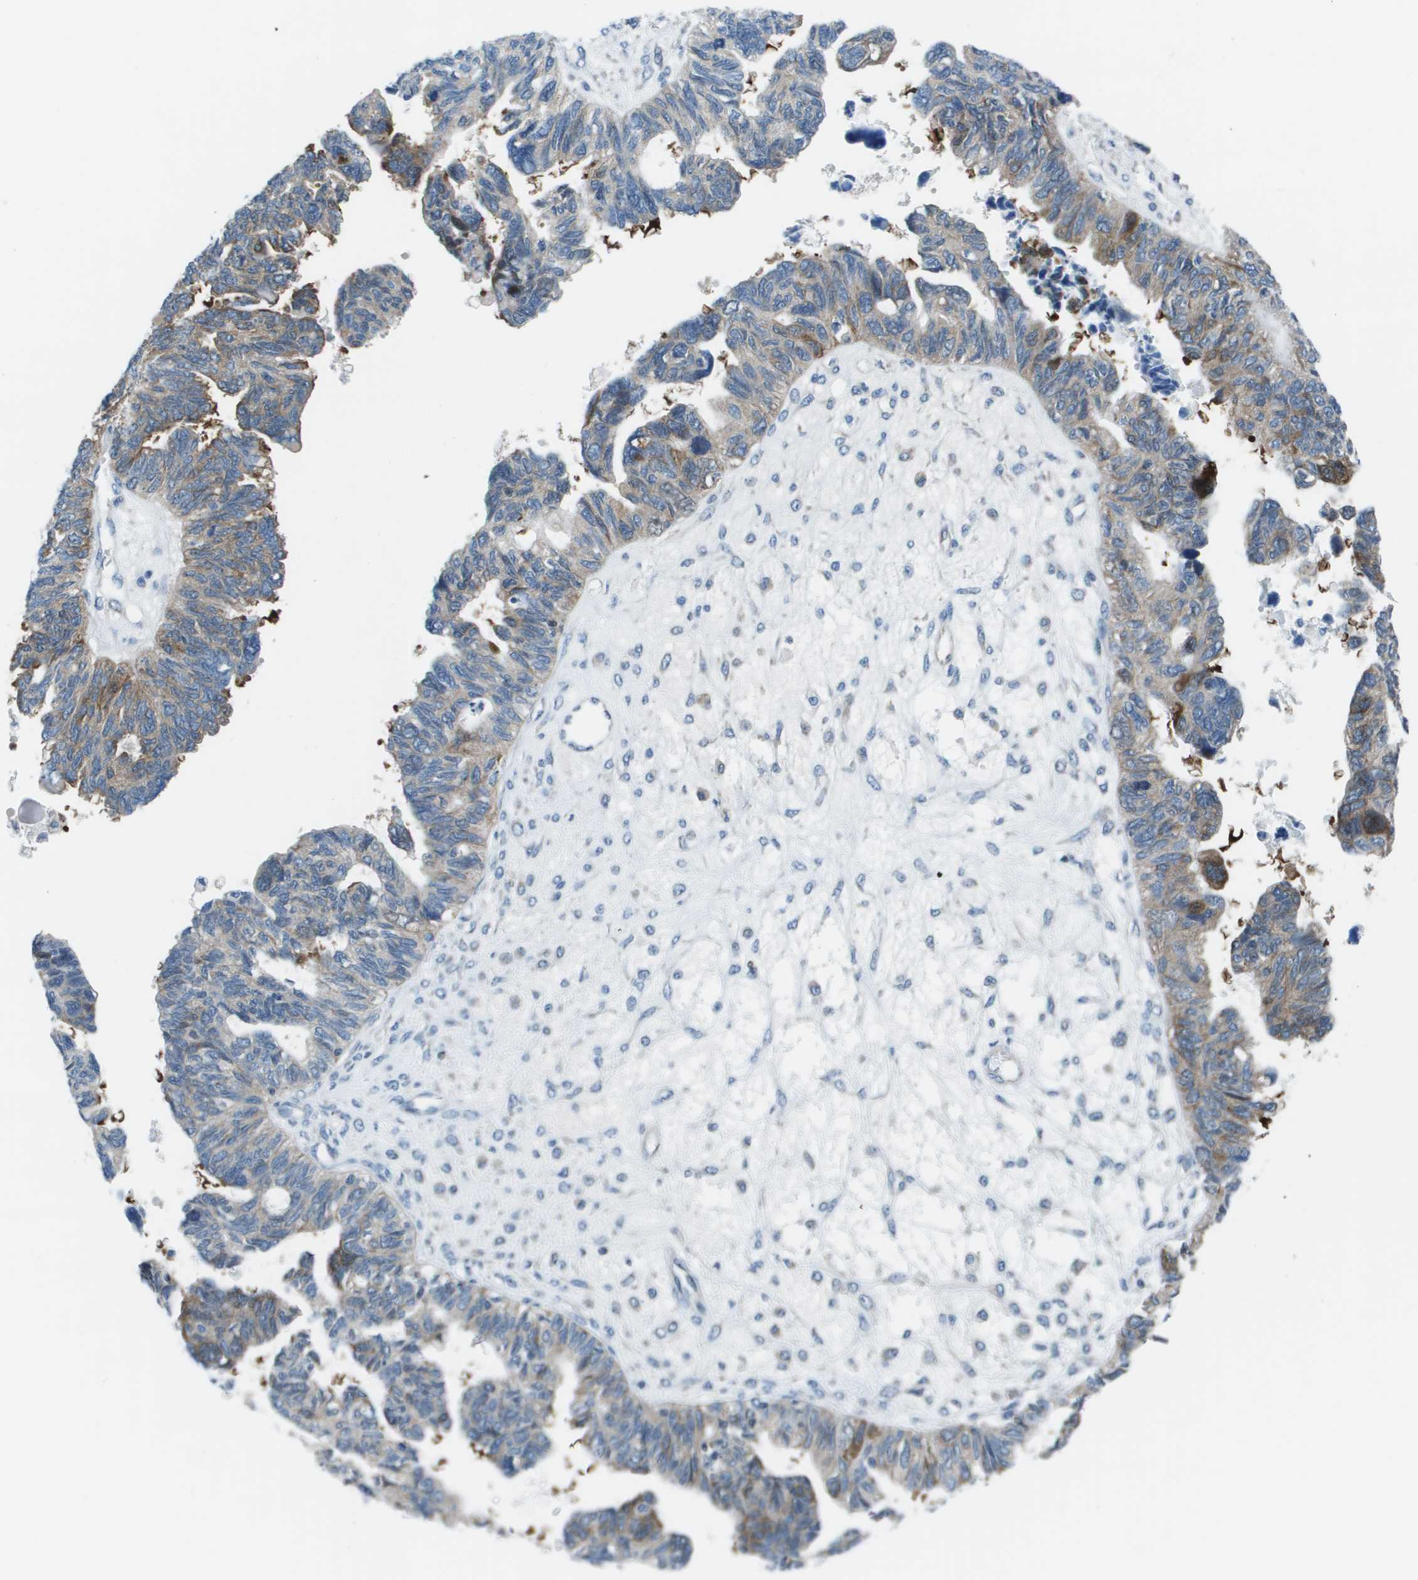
{"staining": {"intensity": "moderate", "quantity": ">75%", "location": "cytoplasmic/membranous"}, "tissue": "ovarian cancer", "cell_type": "Tumor cells", "image_type": "cancer", "snomed": [{"axis": "morphology", "description": "Cystadenocarcinoma, serous, NOS"}, {"axis": "topography", "description": "Ovary"}], "caption": "Human ovarian serous cystadenocarcinoma stained for a protein (brown) demonstrates moderate cytoplasmic/membranous positive positivity in about >75% of tumor cells.", "gene": "STIP1", "patient": {"sex": "female", "age": 79}}